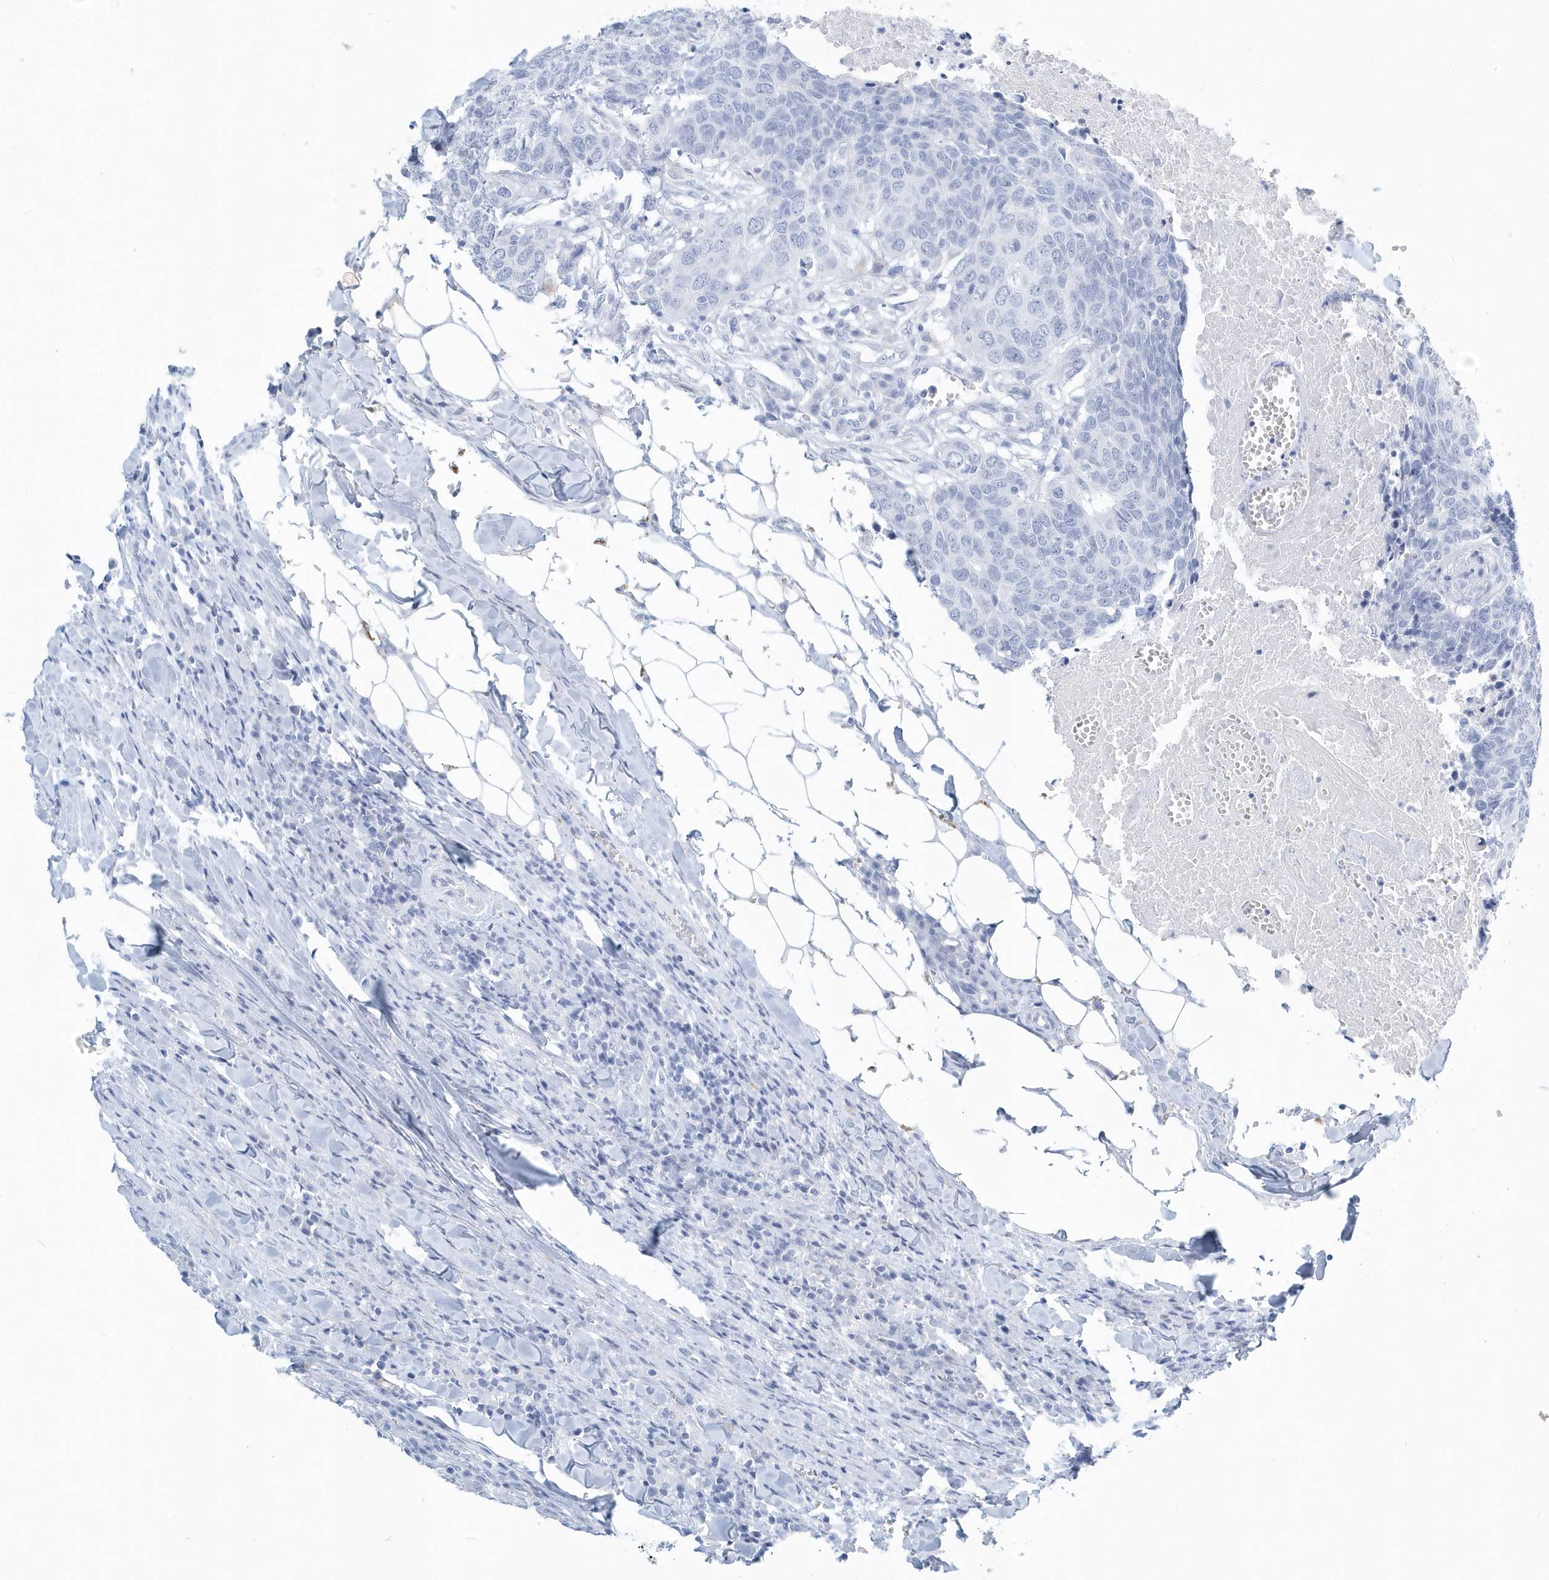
{"staining": {"intensity": "negative", "quantity": "none", "location": "none"}, "tissue": "head and neck cancer", "cell_type": "Tumor cells", "image_type": "cancer", "snomed": [{"axis": "morphology", "description": "Squamous cell carcinoma, NOS"}, {"axis": "topography", "description": "Head-Neck"}], "caption": "The micrograph demonstrates no significant staining in tumor cells of squamous cell carcinoma (head and neck).", "gene": "PTPRO", "patient": {"sex": "male", "age": 66}}